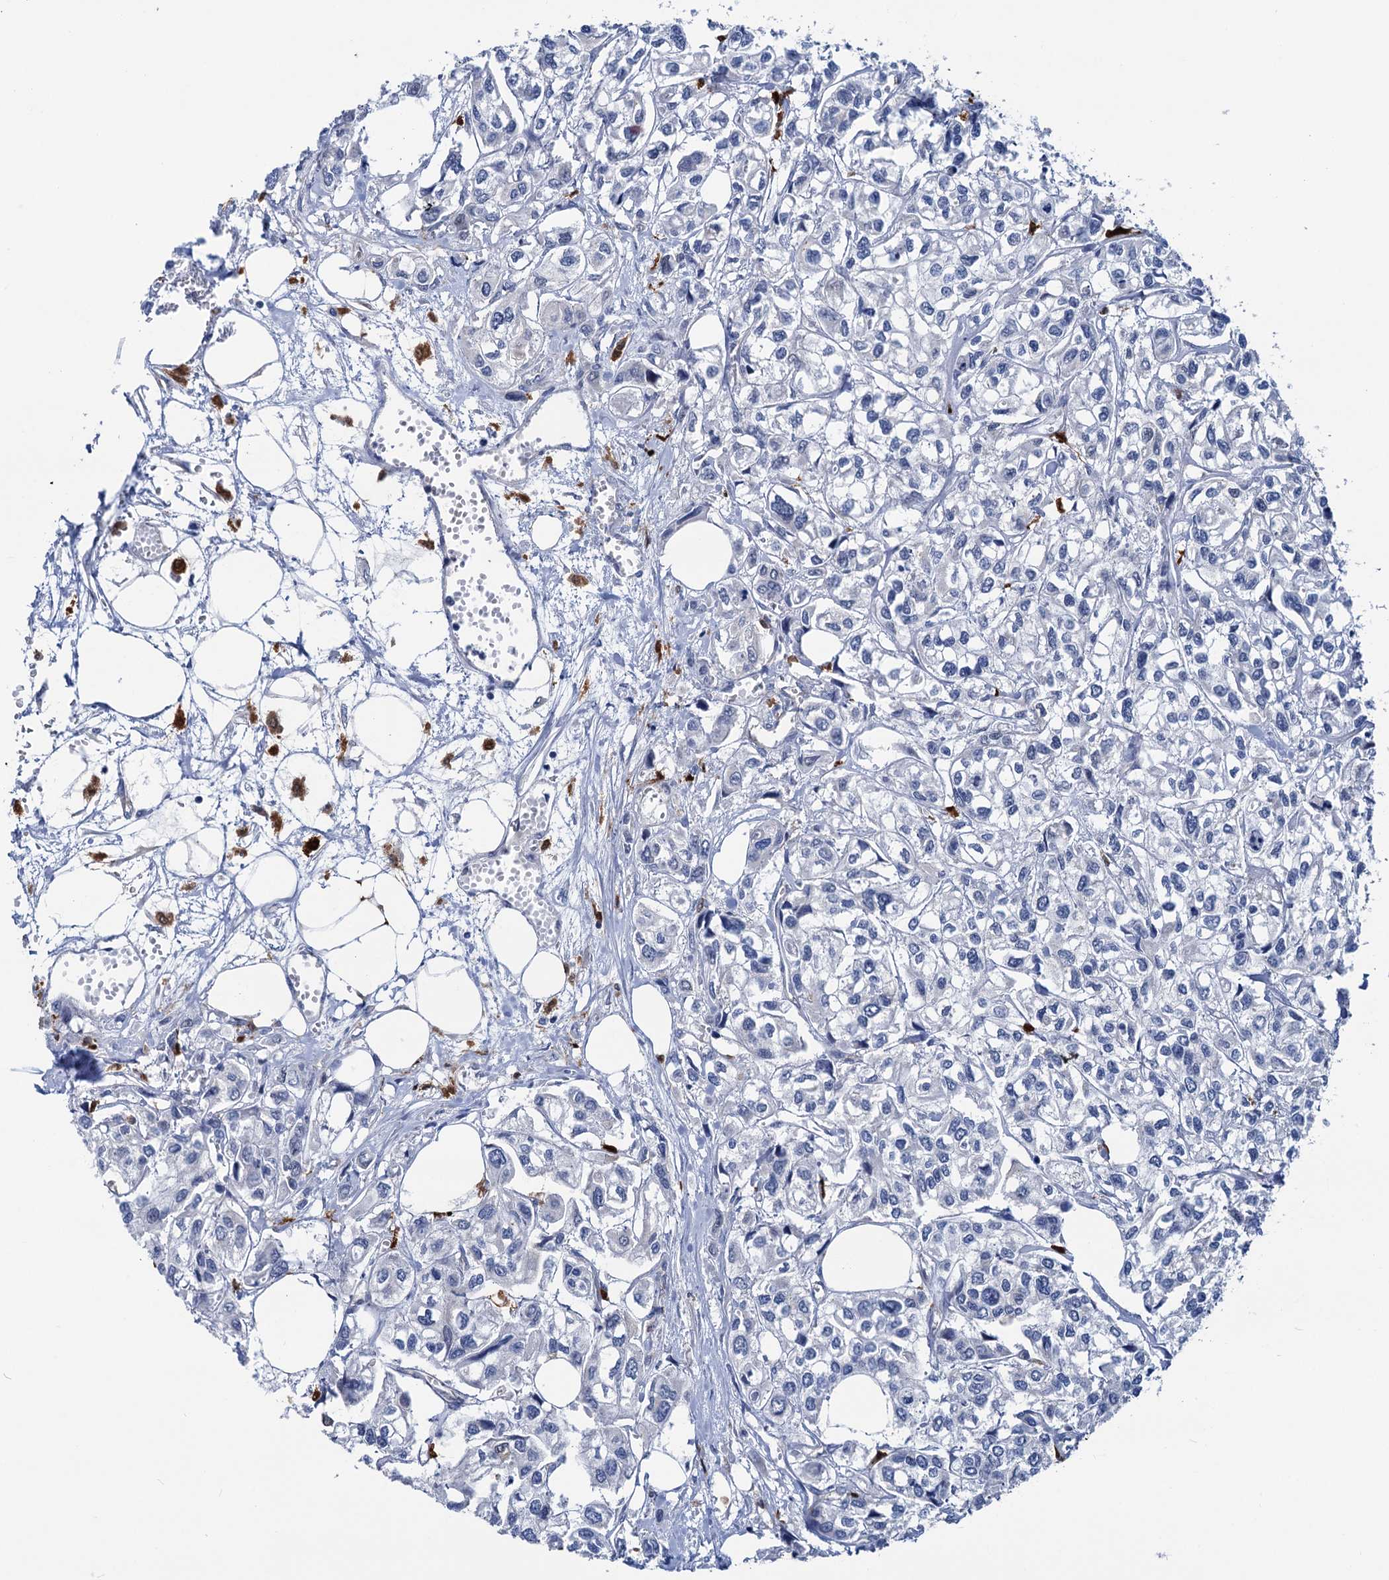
{"staining": {"intensity": "negative", "quantity": "none", "location": "none"}, "tissue": "urothelial cancer", "cell_type": "Tumor cells", "image_type": "cancer", "snomed": [{"axis": "morphology", "description": "Urothelial carcinoma, High grade"}, {"axis": "topography", "description": "Urinary bladder"}], "caption": "This is a image of immunohistochemistry (IHC) staining of urothelial cancer, which shows no expression in tumor cells. (IHC, brightfield microscopy, high magnification).", "gene": "ZNRD2", "patient": {"sex": "male", "age": 67}}